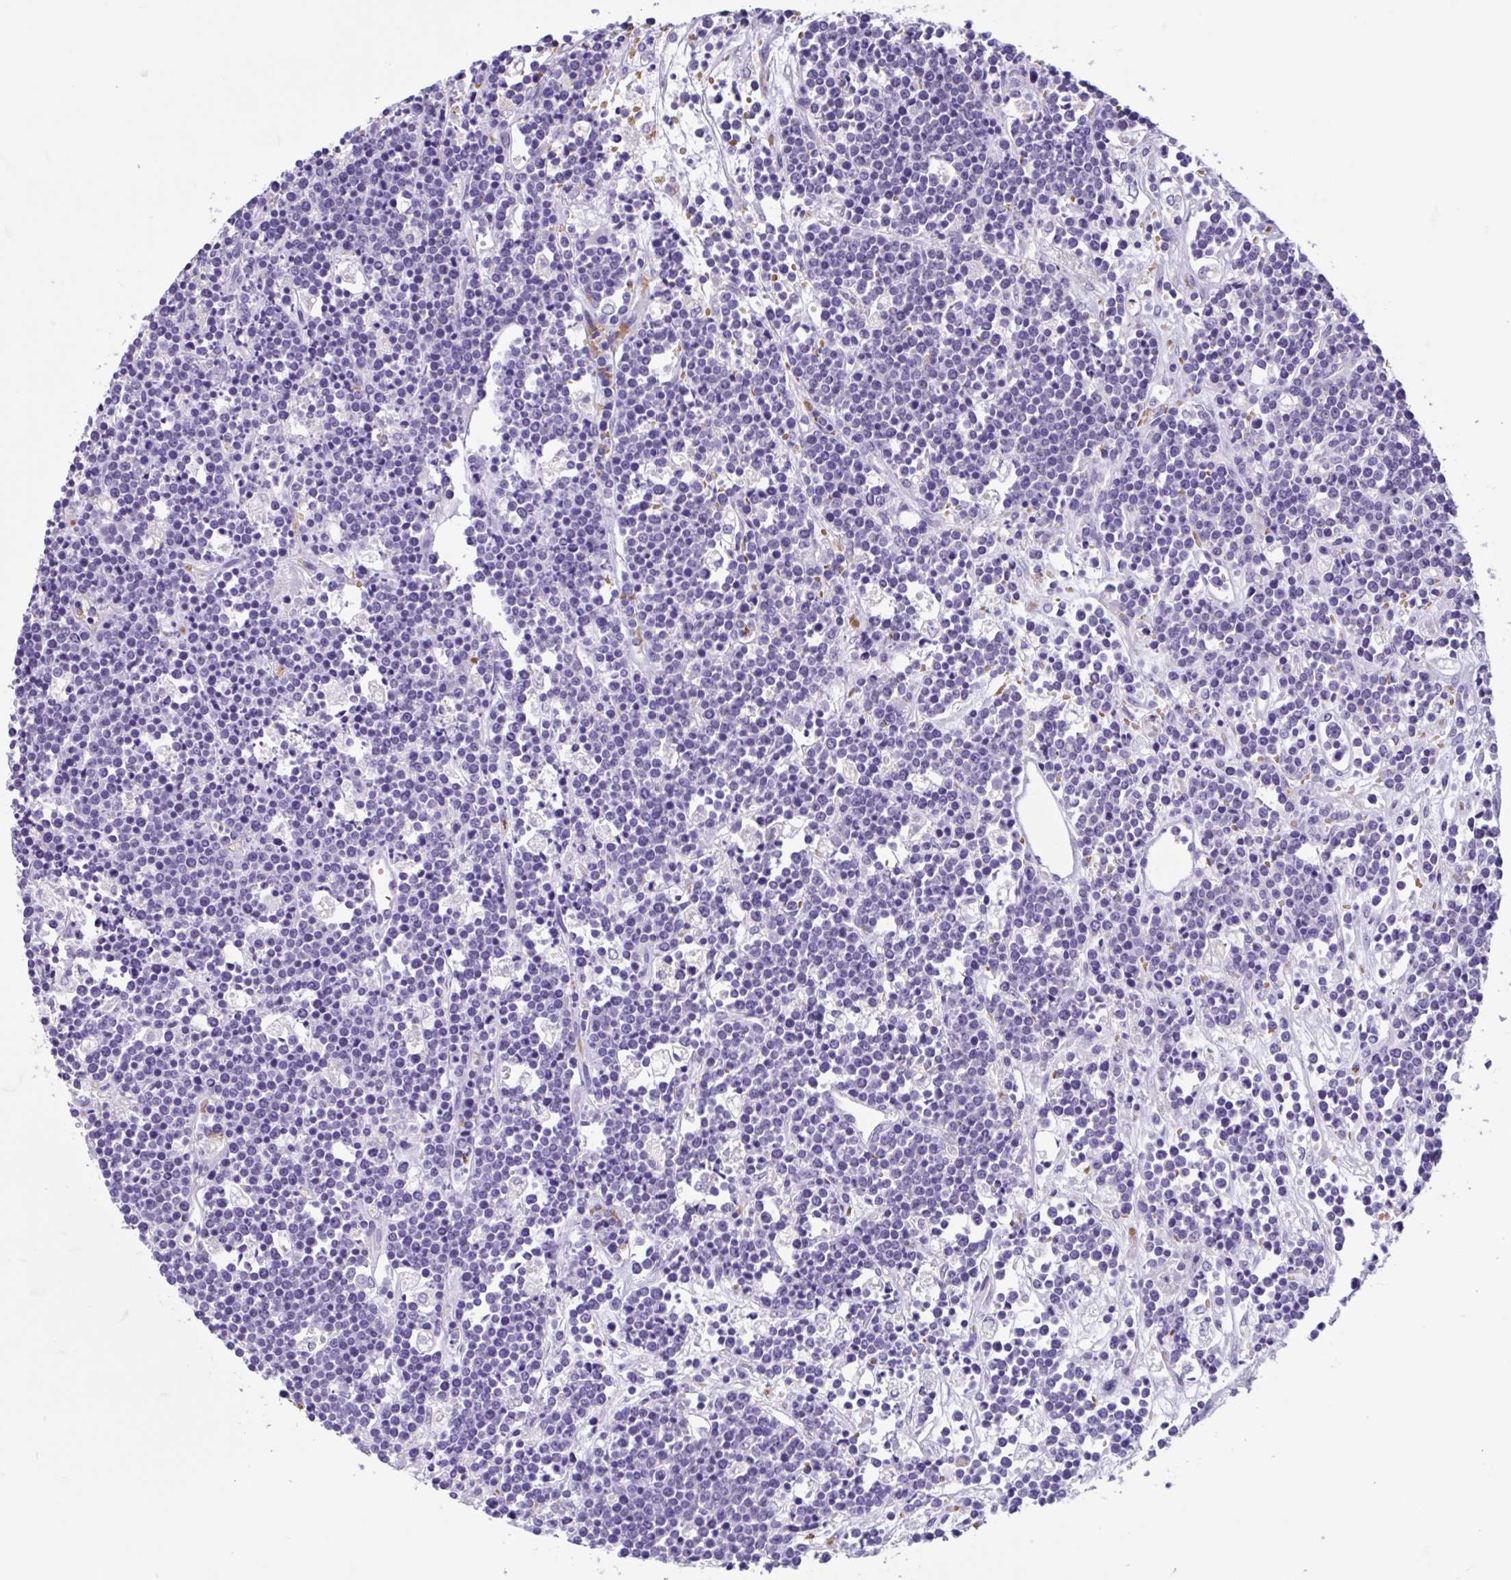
{"staining": {"intensity": "negative", "quantity": "none", "location": "none"}, "tissue": "lymphoma", "cell_type": "Tumor cells", "image_type": "cancer", "snomed": [{"axis": "morphology", "description": "Malignant lymphoma, non-Hodgkin's type, High grade"}, {"axis": "topography", "description": "Ovary"}], "caption": "Tumor cells show no significant positivity in malignant lymphoma, non-Hodgkin's type (high-grade).", "gene": "TMEM79", "patient": {"sex": "female", "age": 56}}